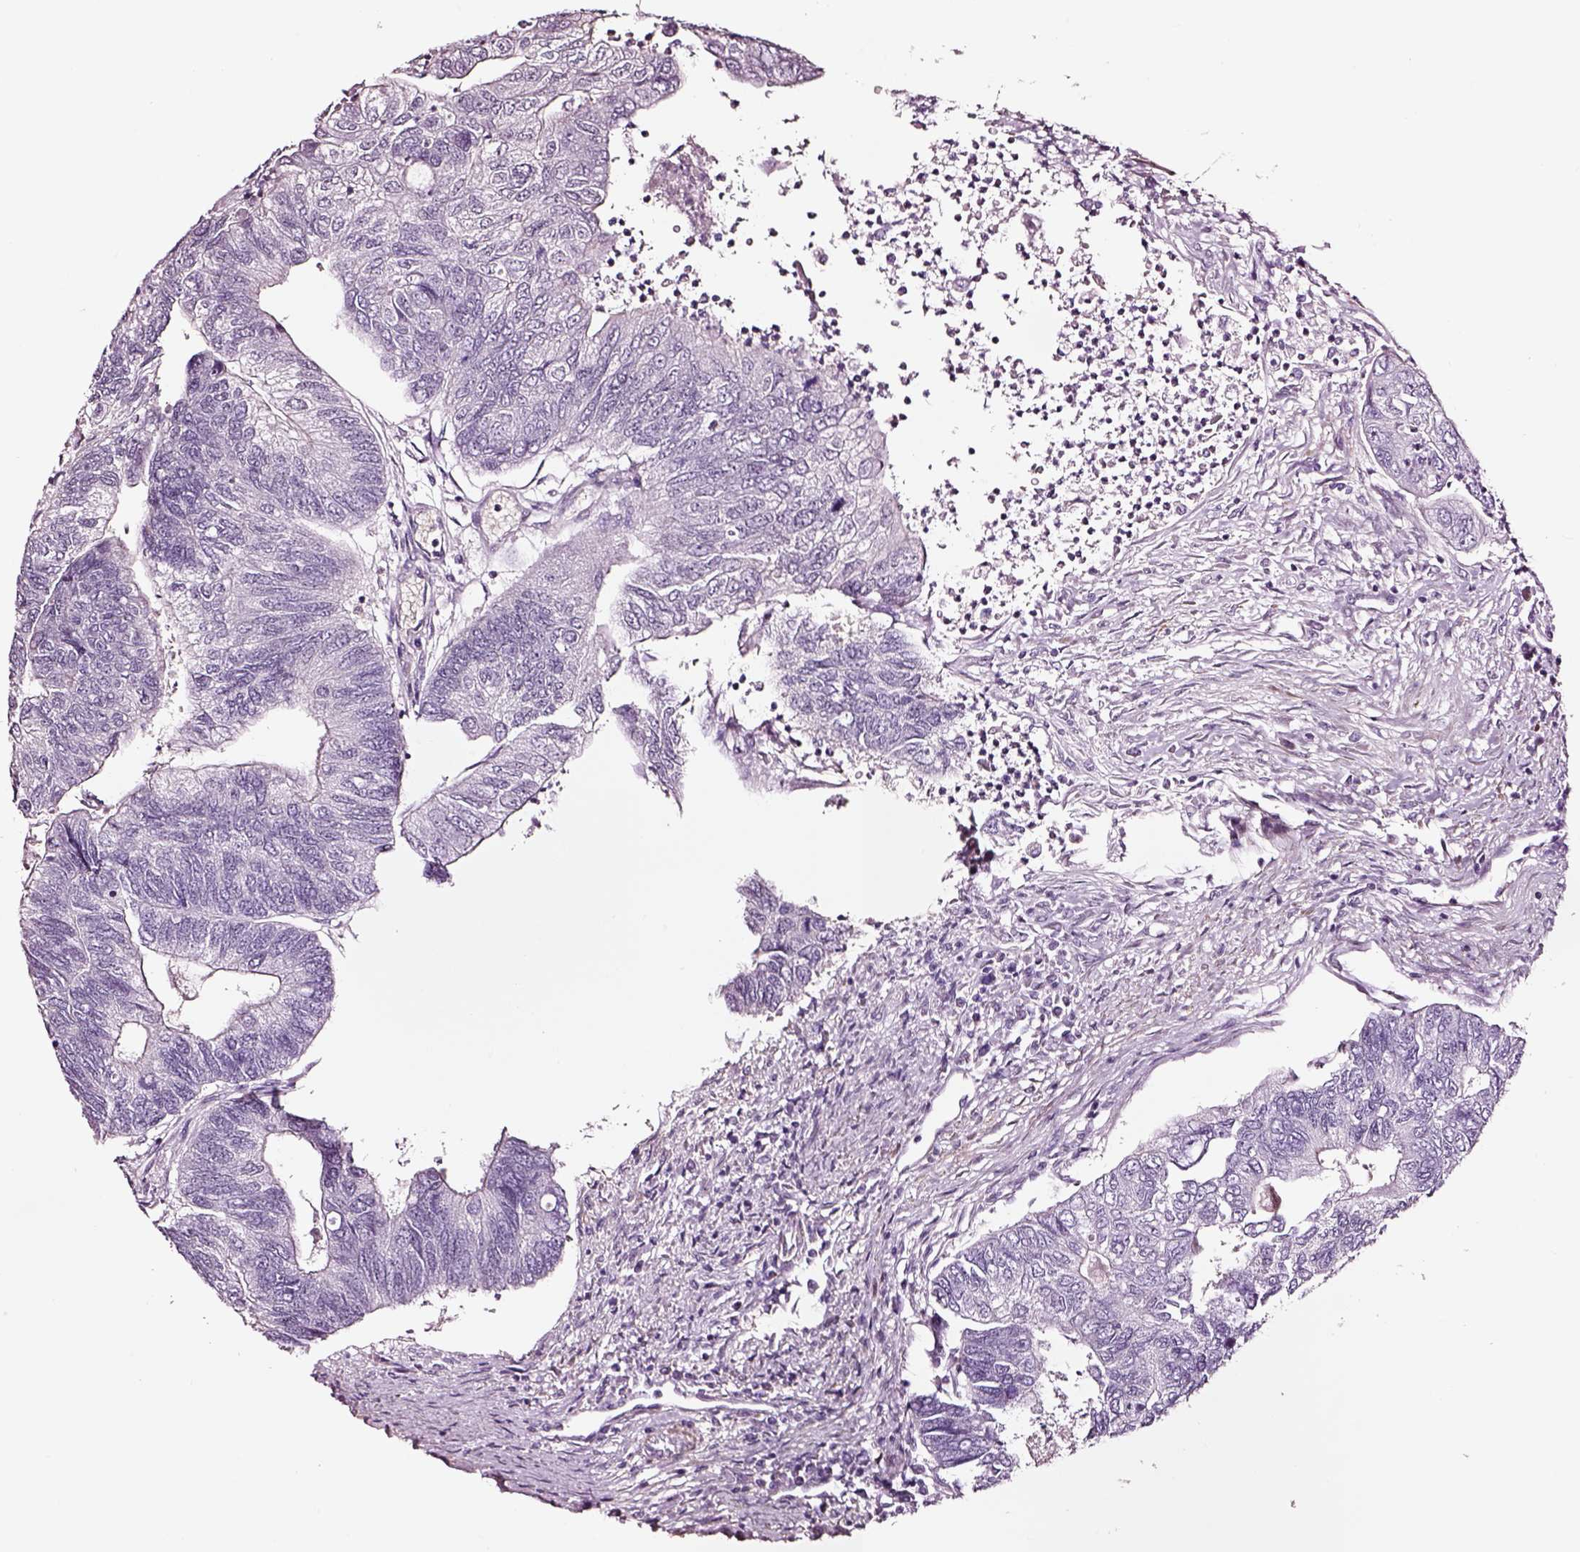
{"staining": {"intensity": "negative", "quantity": "none", "location": "none"}, "tissue": "colorectal cancer", "cell_type": "Tumor cells", "image_type": "cancer", "snomed": [{"axis": "morphology", "description": "Adenocarcinoma, NOS"}, {"axis": "topography", "description": "Colon"}], "caption": "High power microscopy image of an IHC photomicrograph of colorectal adenocarcinoma, revealing no significant positivity in tumor cells.", "gene": "SOX10", "patient": {"sex": "female", "age": 67}}